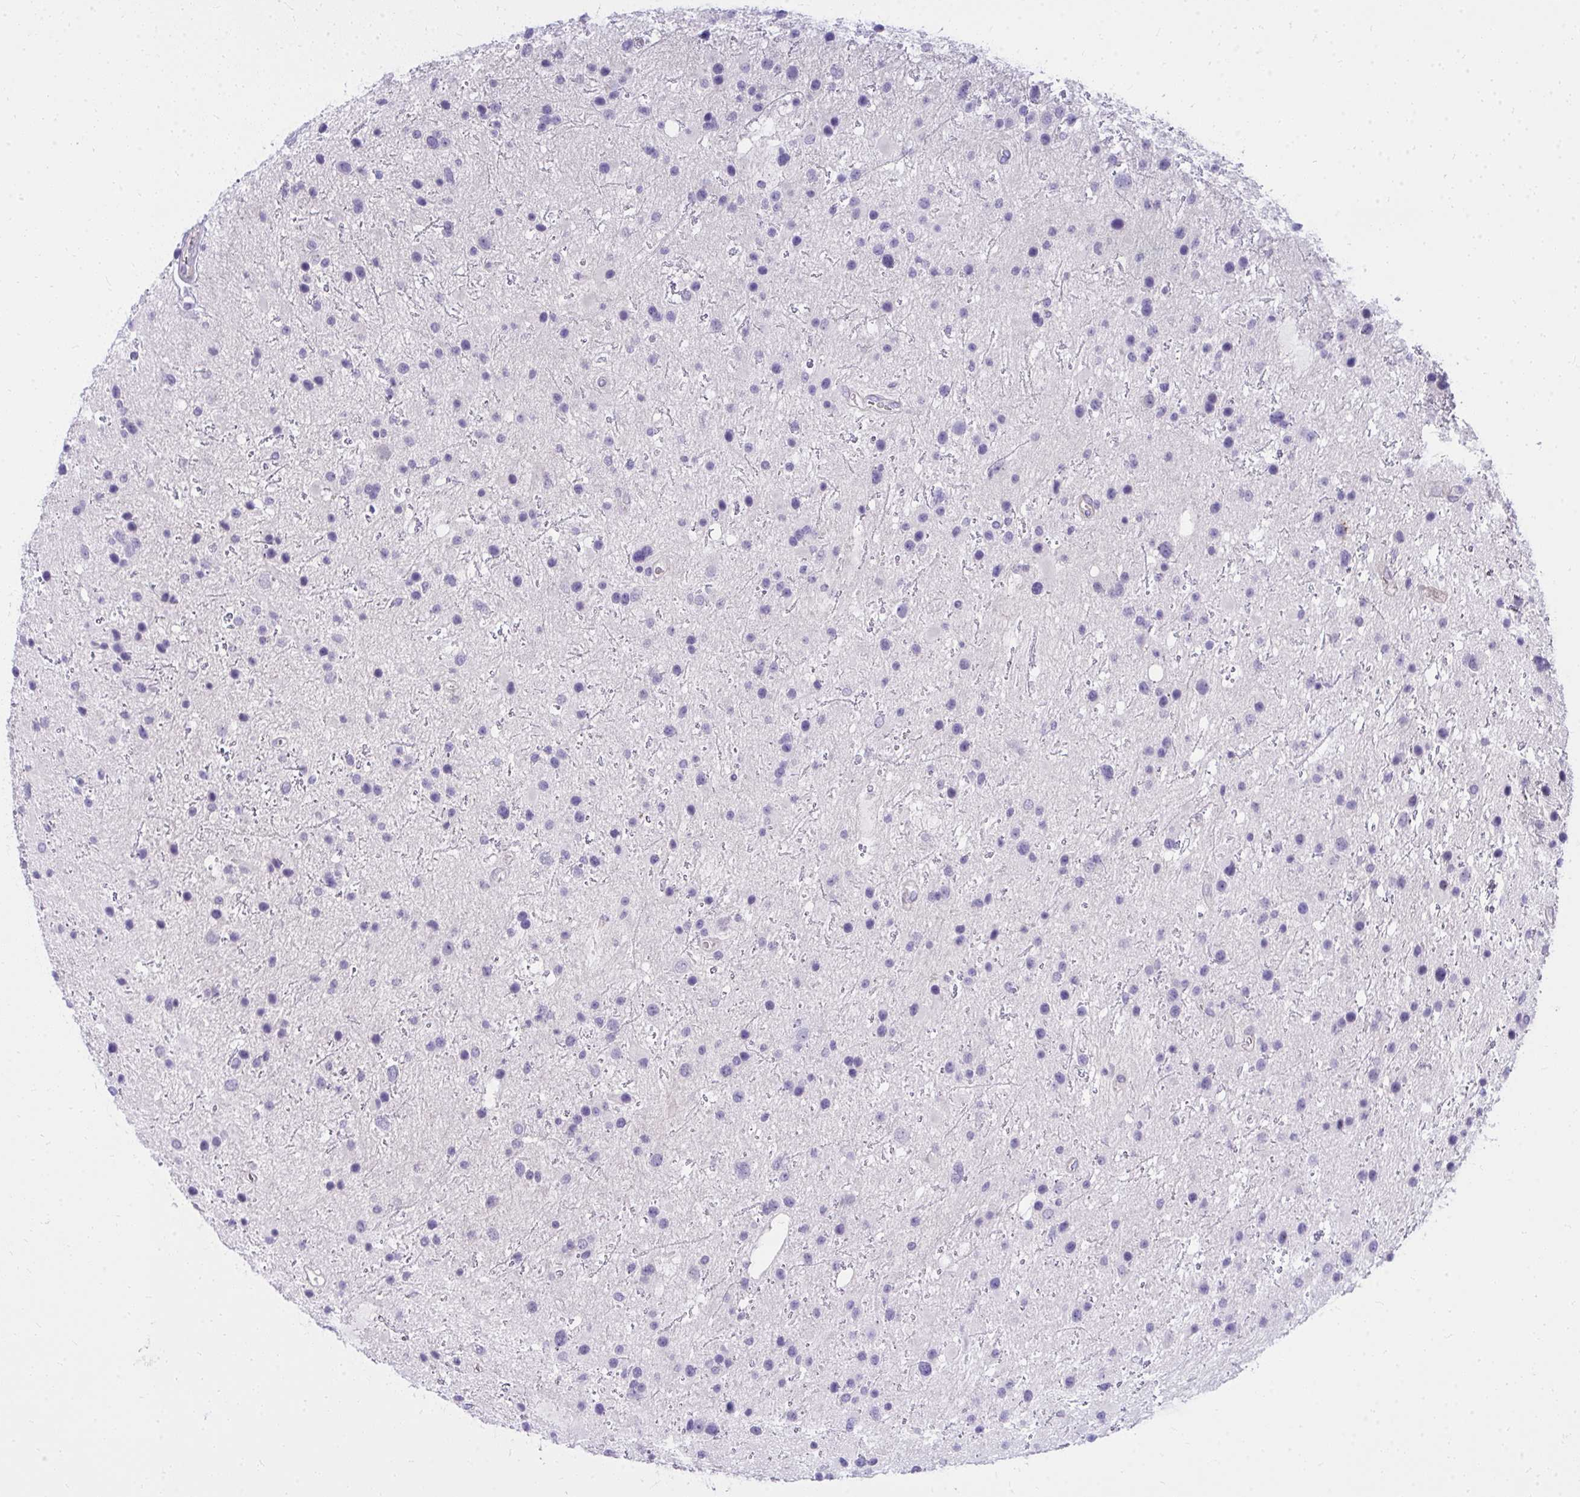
{"staining": {"intensity": "negative", "quantity": "none", "location": "none"}, "tissue": "glioma", "cell_type": "Tumor cells", "image_type": "cancer", "snomed": [{"axis": "morphology", "description": "Glioma, malignant, Low grade"}, {"axis": "topography", "description": "Brain"}], "caption": "The photomicrograph reveals no significant expression in tumor cells of glioma.", "gene": "LRRC36", "patient": {"sex": "female", "age": 32}}